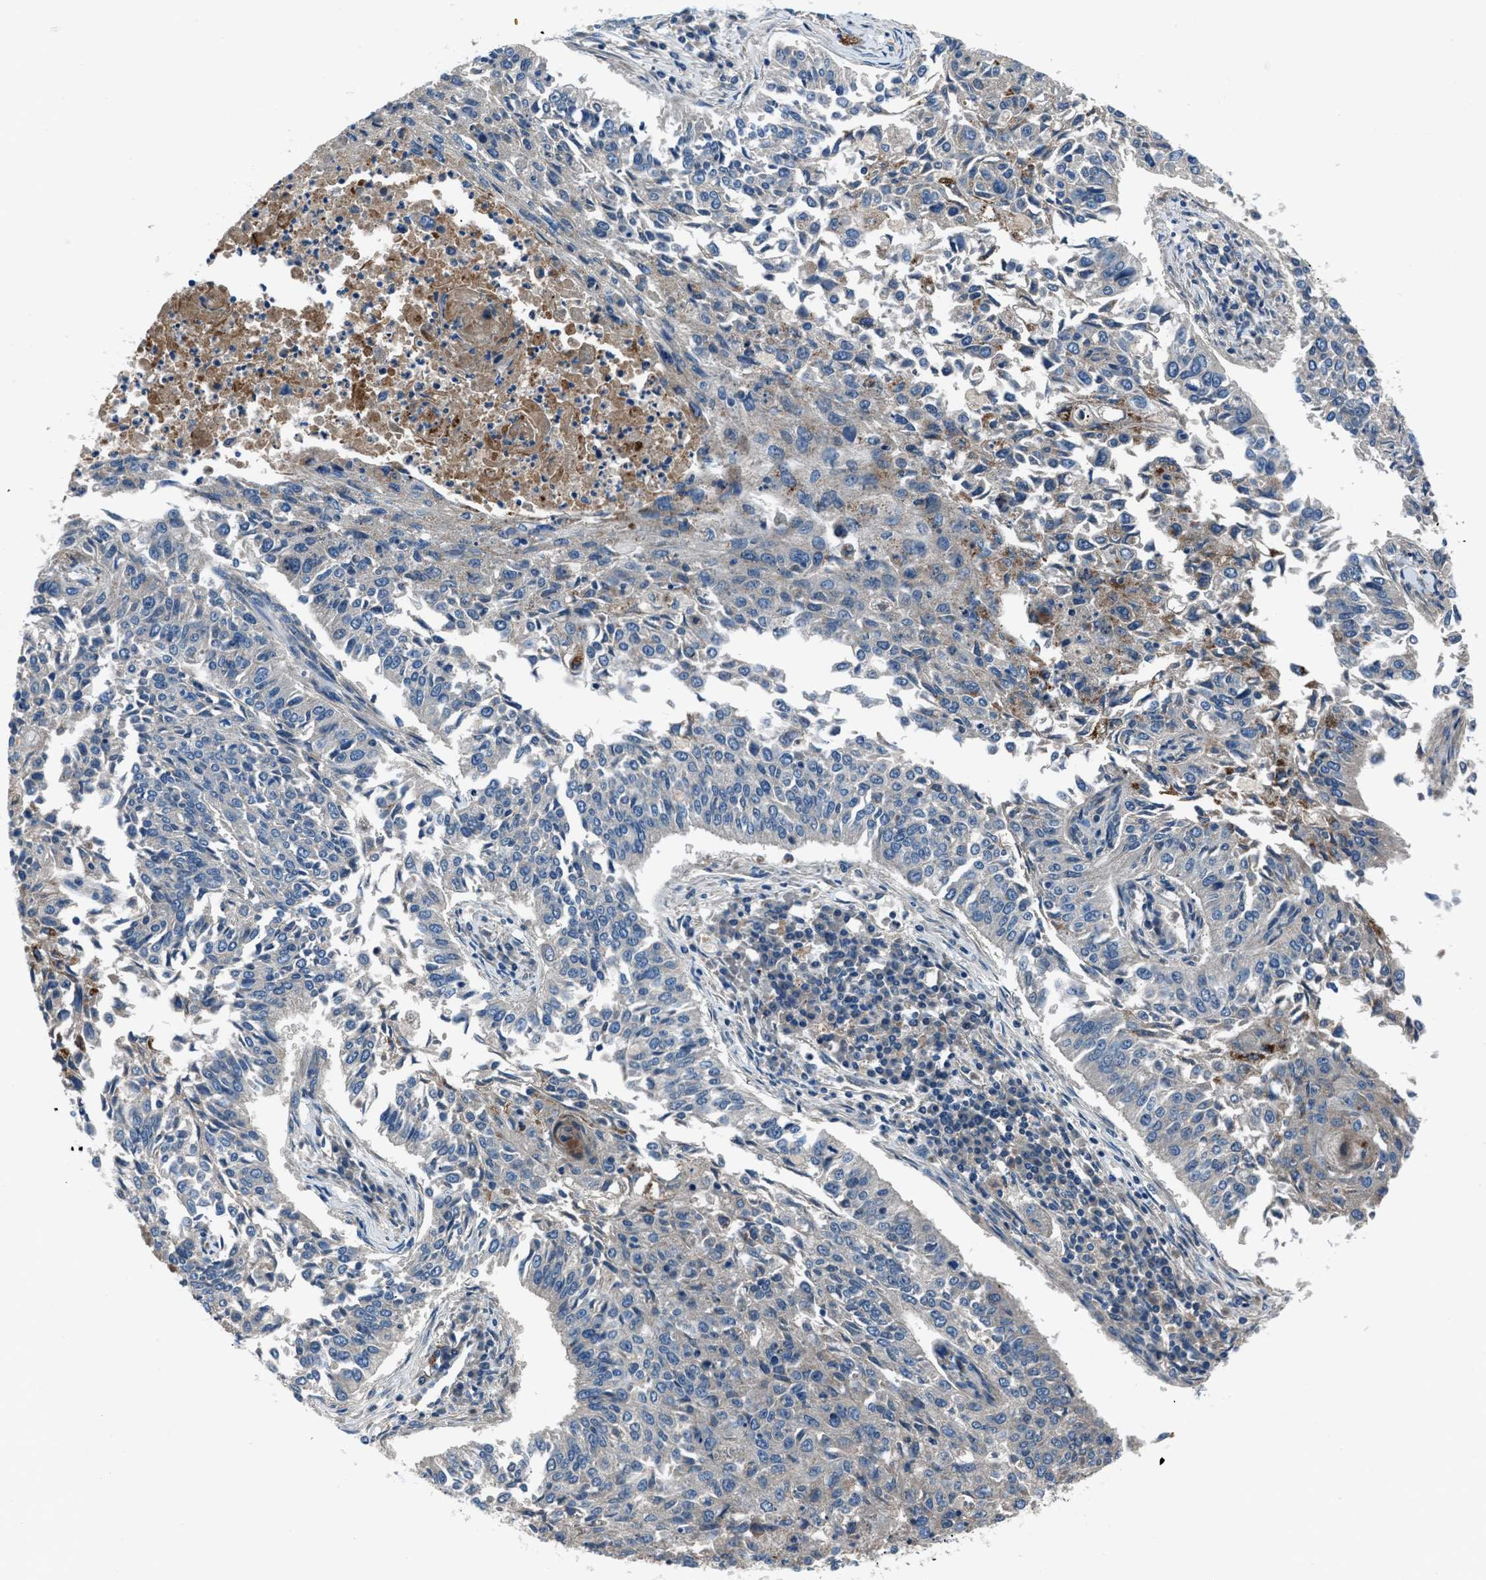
{"staining": {"intensity": "weak", "quantity": "<25%", "location": "cytoplasmic/membranous"}, "tissue": "lung cancer", "cell_type": "Tumor cells", "image_type": "cancer", "snomed": [{"axis": "morphology", "description": "Normal tissue, NOS"}, {"axis": "morphology", "description": "Squamous cell carcinoma, NOS"}, {"axis": "topography", "description": "Cartilage tissue"}, {"axis": "topography", "description": "Bronchus"}, {"axis": "topography", "description": "Lung"}], "caption": "An immunohistochemistry micrograph of lung squamous cell carcinoma is shown. There is no staining in tumor cells of lung squamous cell carcinoma. (Brightfield microscopy of DAB (3,3'-diaminobenzidine) immunohistochemistry (IHC) at high magnification).", "gene": "SLC38A6", "patient": {"sex": "female", "age": 49}}